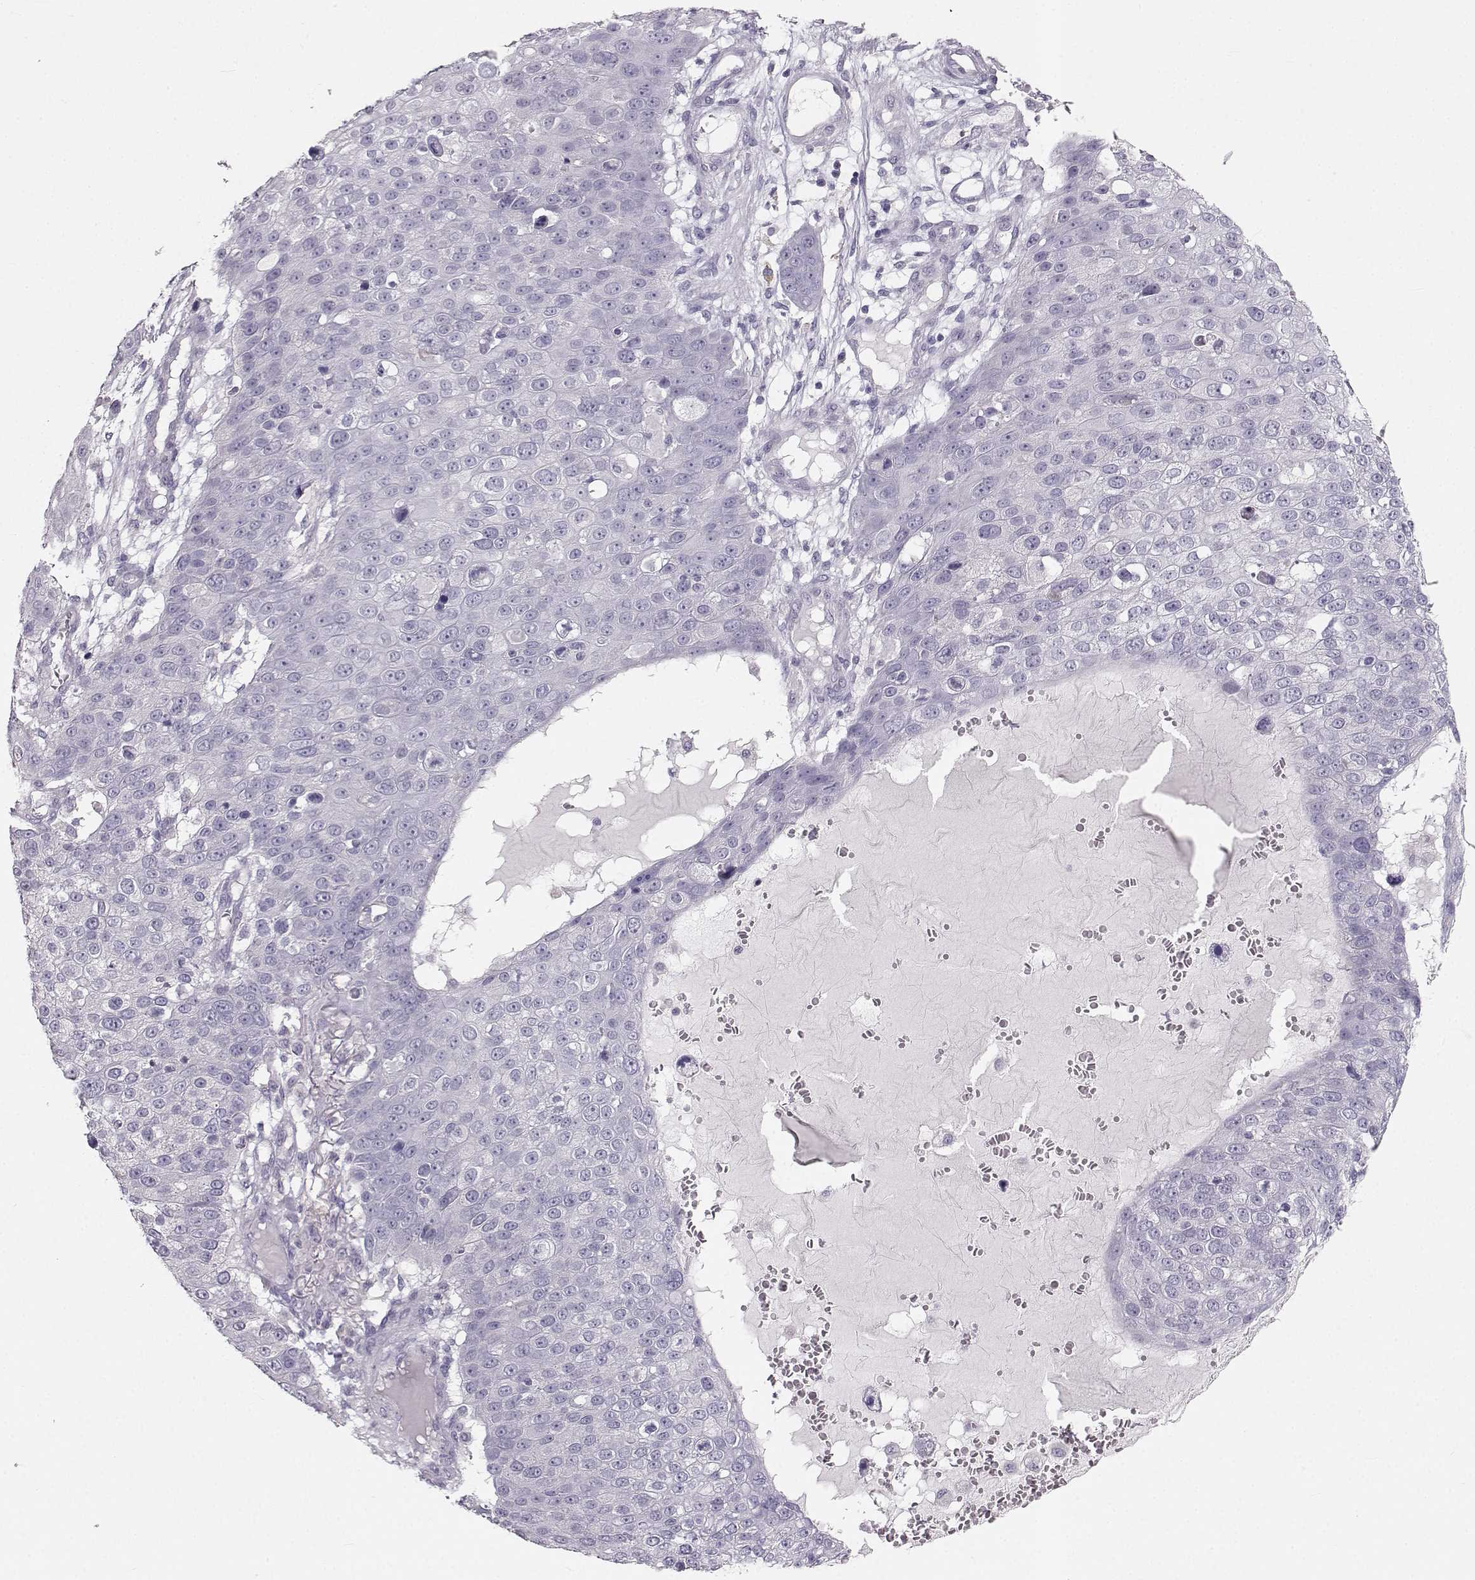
{"staining": {"intensity": "negative", "quantity": "none", "location": "none"}, "tissue": "skin cancer", "cell_type": "Tumor cells", "image_type": "cancer", "snomed": [{"axis": "morphology", "description": "Squamous cell carcinoma, NOS"}, {"axis": "topography", "description": "Skin"}], "caption": "This is an immunohistochemistry (IHC) image of human squamous cell carcinoma (skin). There is no expression in tumor cells.", "gene": "OIP5", "patient": {"sex": "male", "age": 71}}